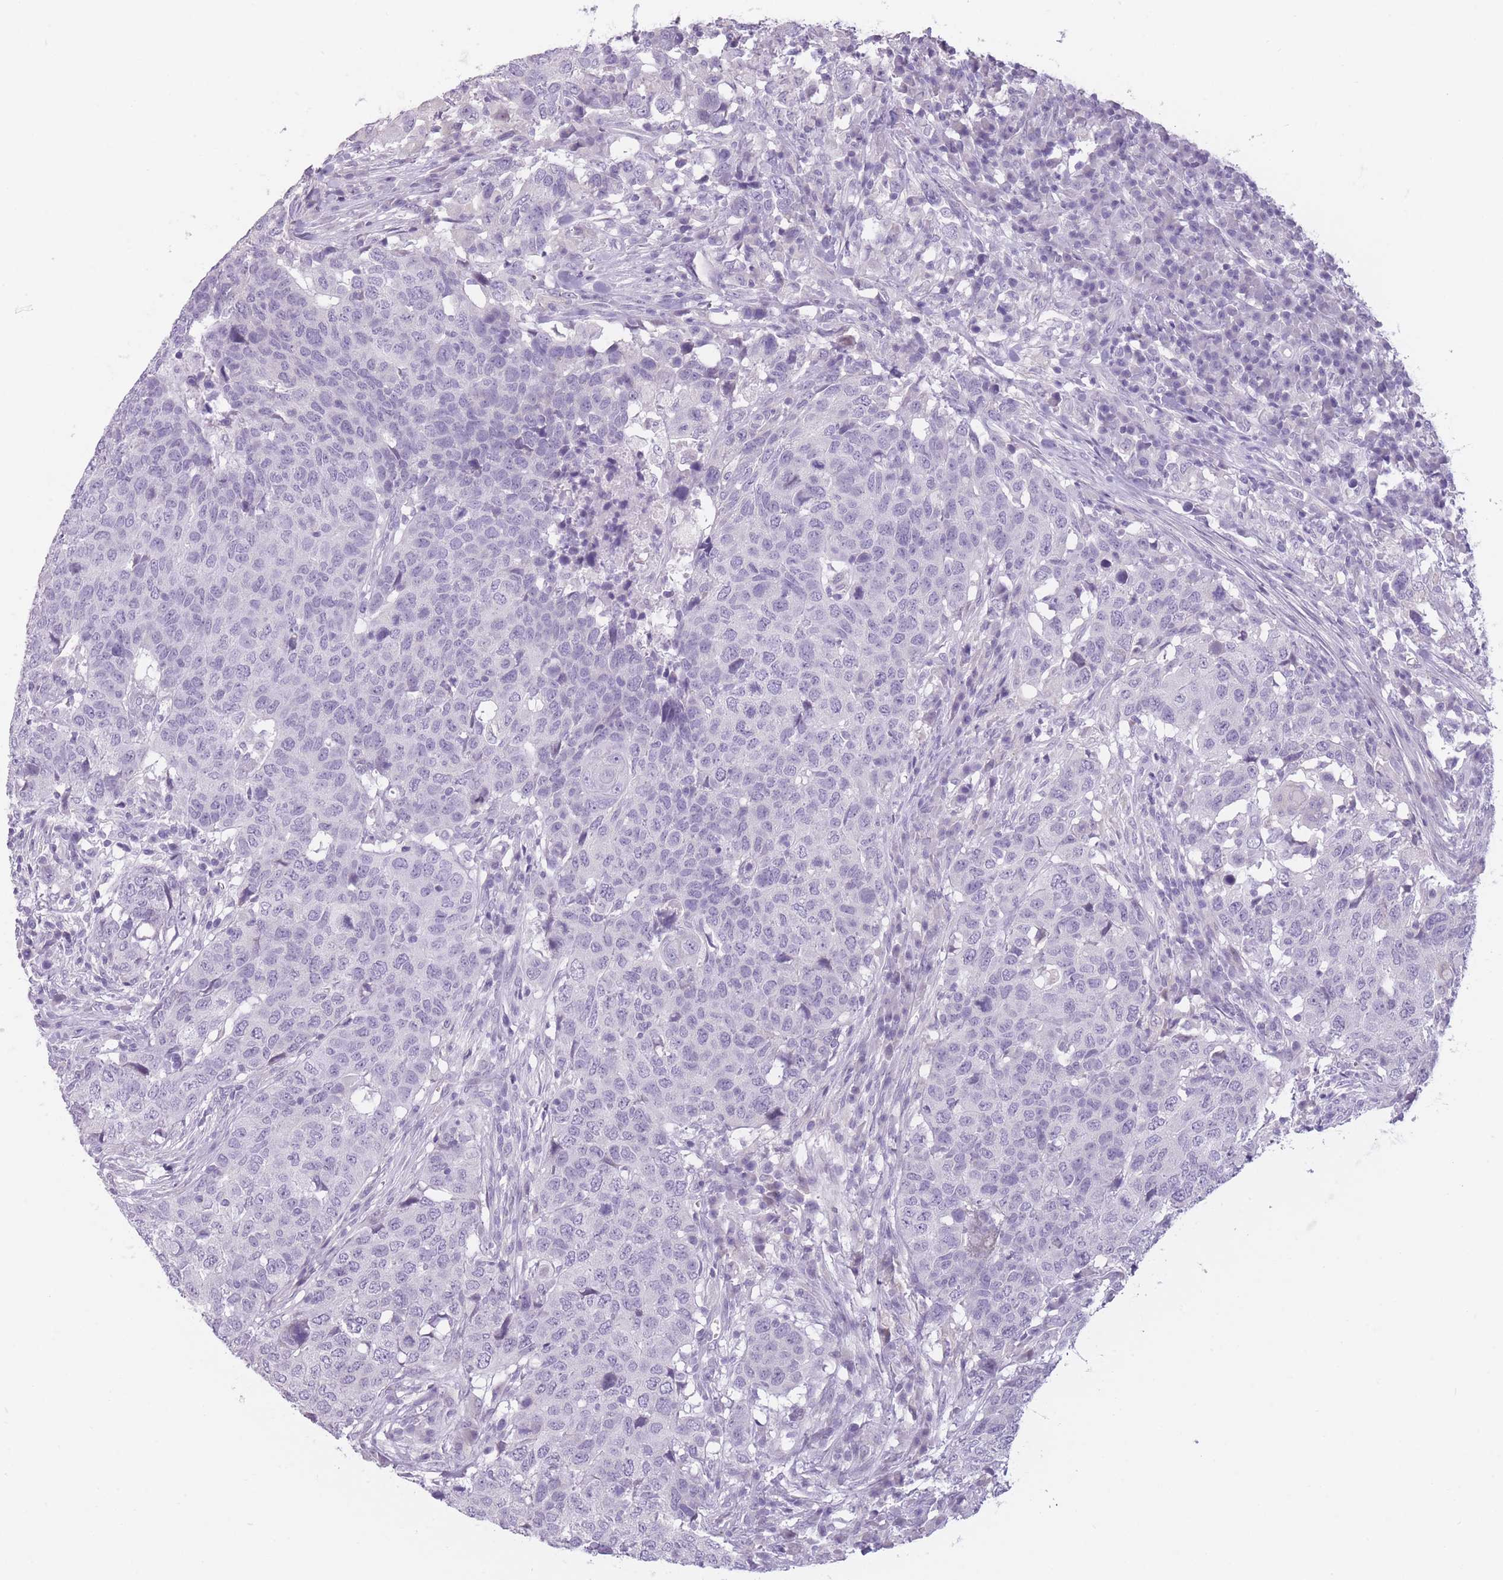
{"staining": {"intensity": "negative", "quantity": "none", "location": "none"}, "tissue": "head and neck cancer", "cell_type": "Tumor cells", "image_type": "cancer", "snomed": [{"axis": "morphology", "description": "Normal tissue, NOS"}, {"axis": "morphology", "description": "Squamous cell carcinoma, NOS"}, {"axis": "topography", "description": "Skeletal muscle"}, {"axis": "topography", "description": "Vascular tissue"}, {"axis": "topography", "description": "Peripheral nerve tissue"}, {"axis": "topography", "description": "Head-Neck"}], "caption": "A histopathology image of human squamous cell carcinoma (head and neck) is negative for staining in tumor cells. (Brightfield microscopy of DAB IHC at high magnification).", "gene": "TMEM236", "patient": {"sex": "male", "age": 66}}